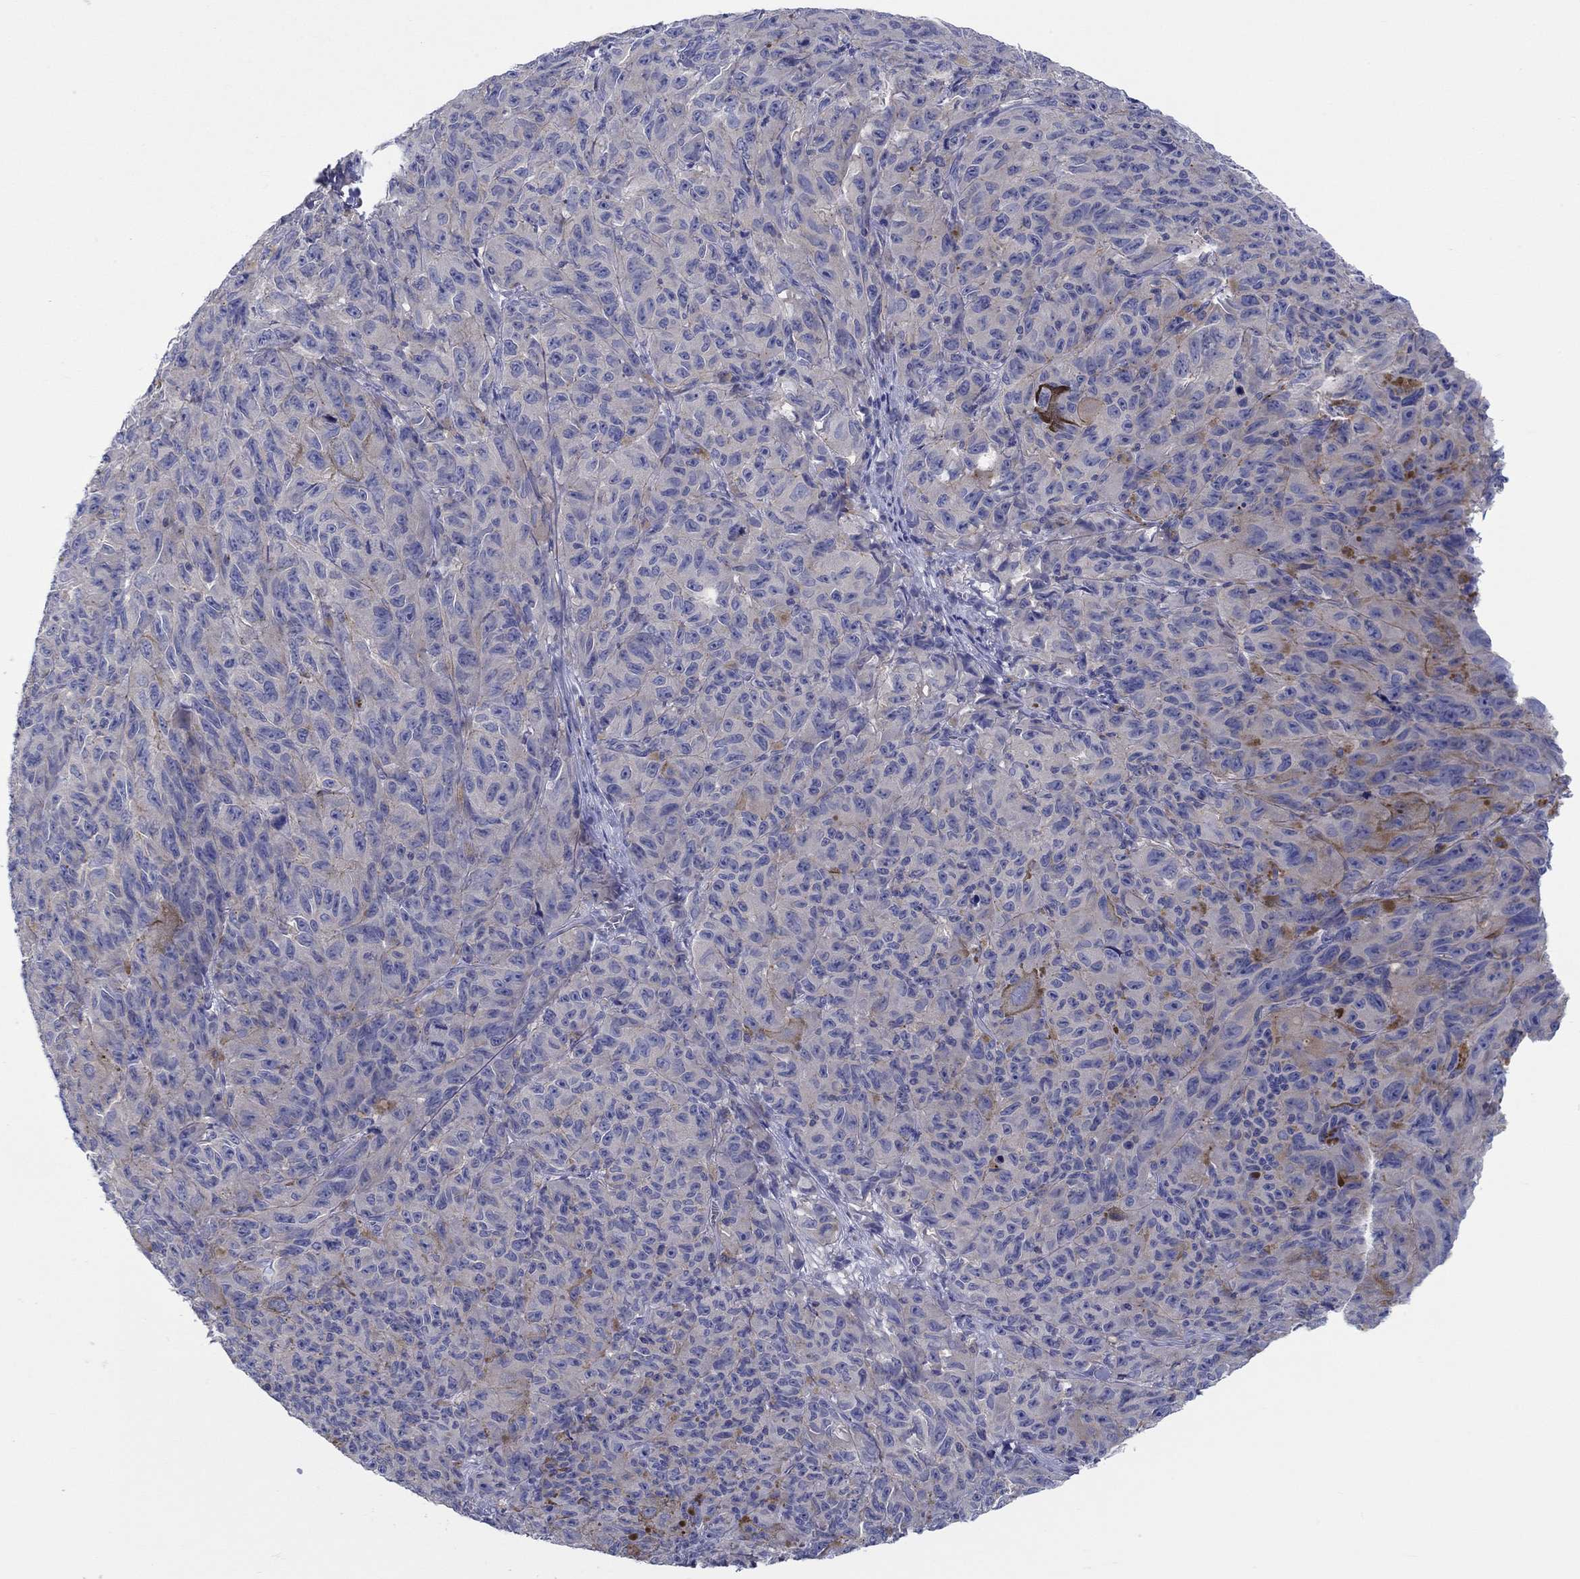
{"staining": {"intensity": "negative", "quantity": "none", "location": "none"}, "tissue": "melanoma", "cell_type": "Tumor cells", "image_type": "cancer", "snomed": [{"axis": "morphology", "description": "Malignant melanoma, NOS"}, {"axis": "topography", "description": "Vulva, labia, clitoris and Bartholin´s gland, NO"}], "caption": "Melanoma was stained to show a protein in brown. There is no significant expression in tumor cells.", "gene": "HAPLN4", "patient": {"sex": "female", "age": 75}}